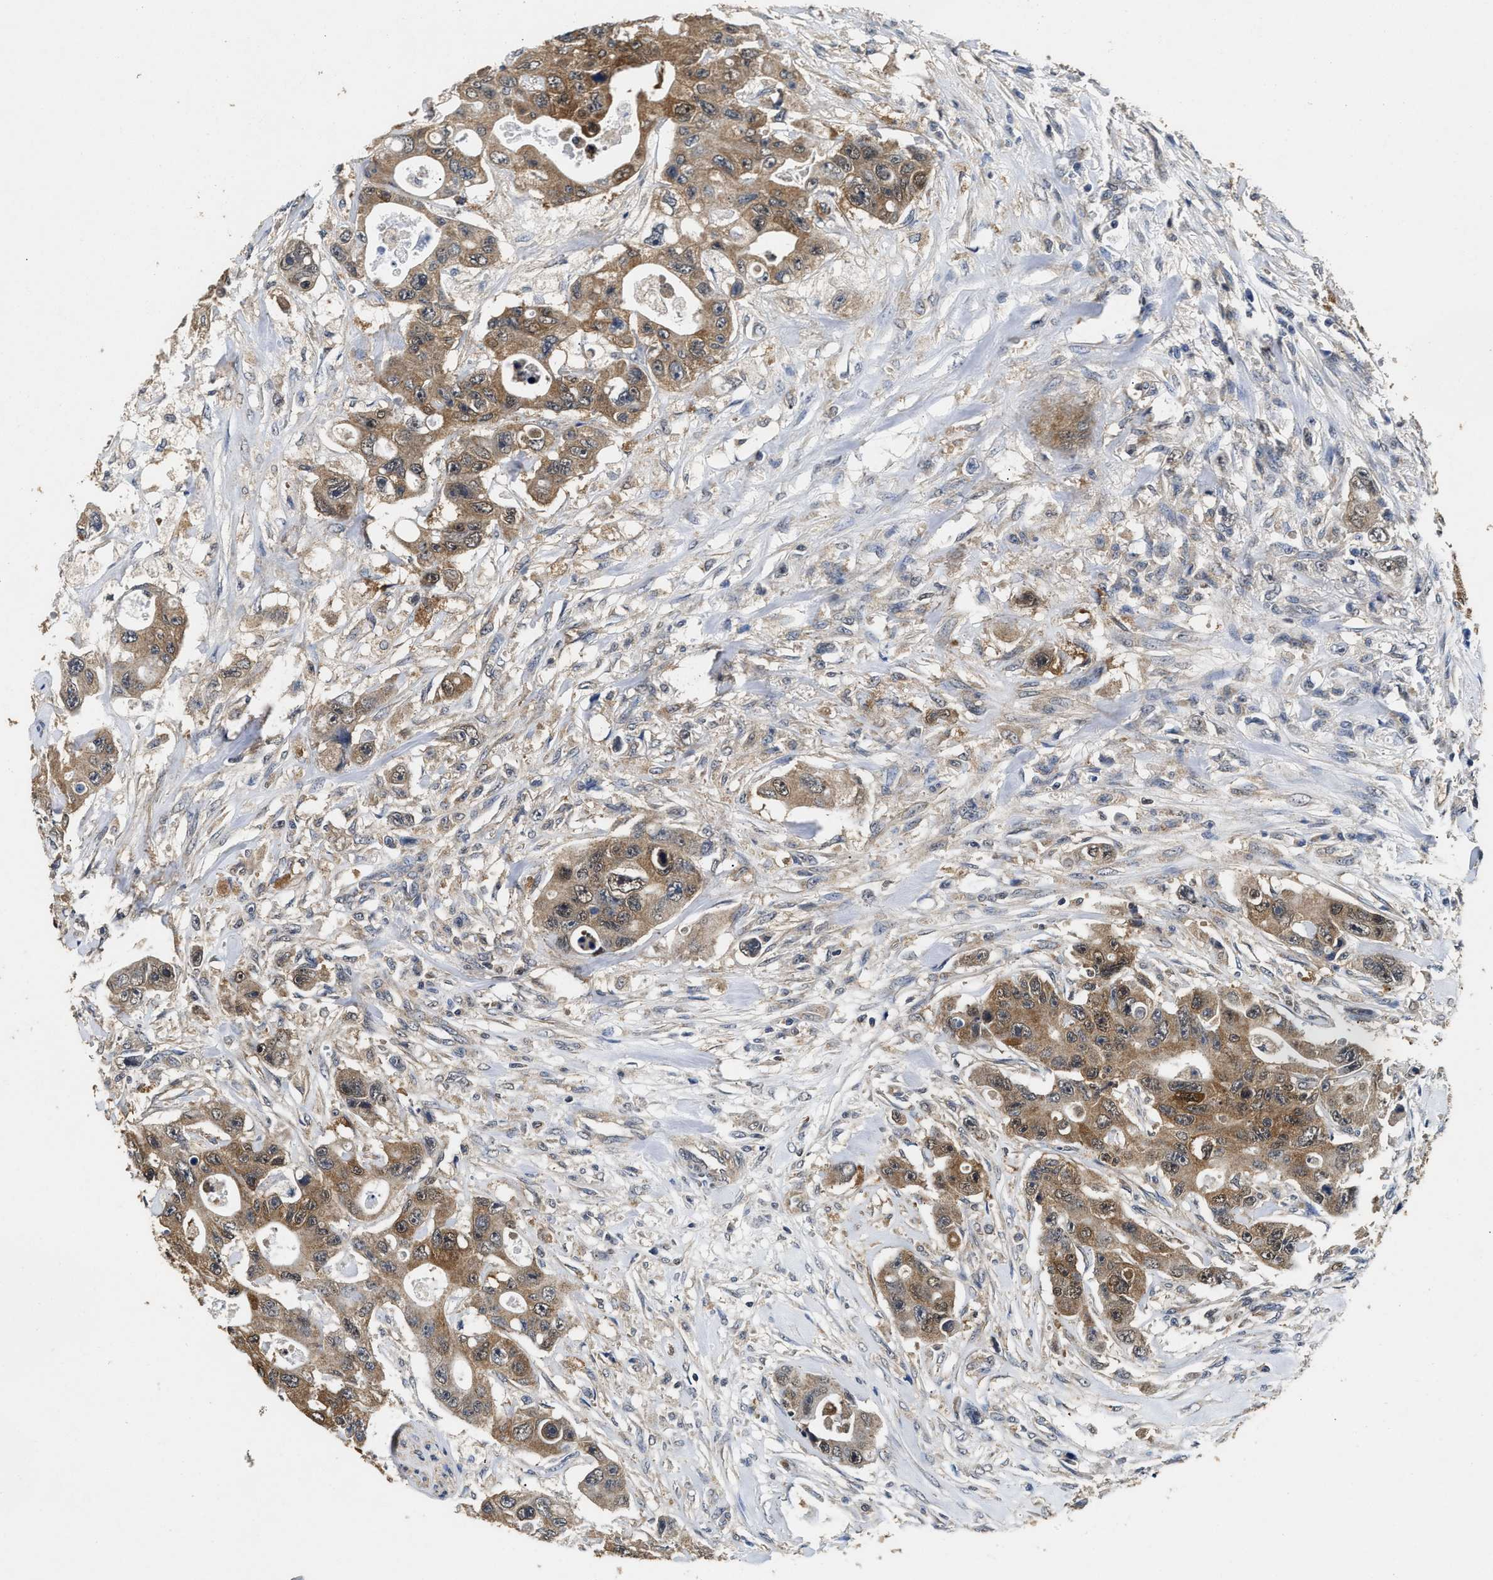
{"staining": {"intensity": "moderate", "quantity": ">75%", "location": "cytoplasmic/membranous,nuclear"}, "tissue": "colorectal cancer", "cell_type": "Tumor cells", "image_type": "cancer", "snomed": [{"axis": "morphology", "description": "Adenocarcinoma, NOS"}, {"axis": "topography", "description": "Colon"}], "caption": "There is medium levels of moderate cytoplasmic/membranous and nuclear staining in tumor cells of colorectal adenocarcinoma, as demonstrated by immunohistochemical staining (brown color).", "gene": "ACAT2", "patient": {"sex": "female", "age": 46}}